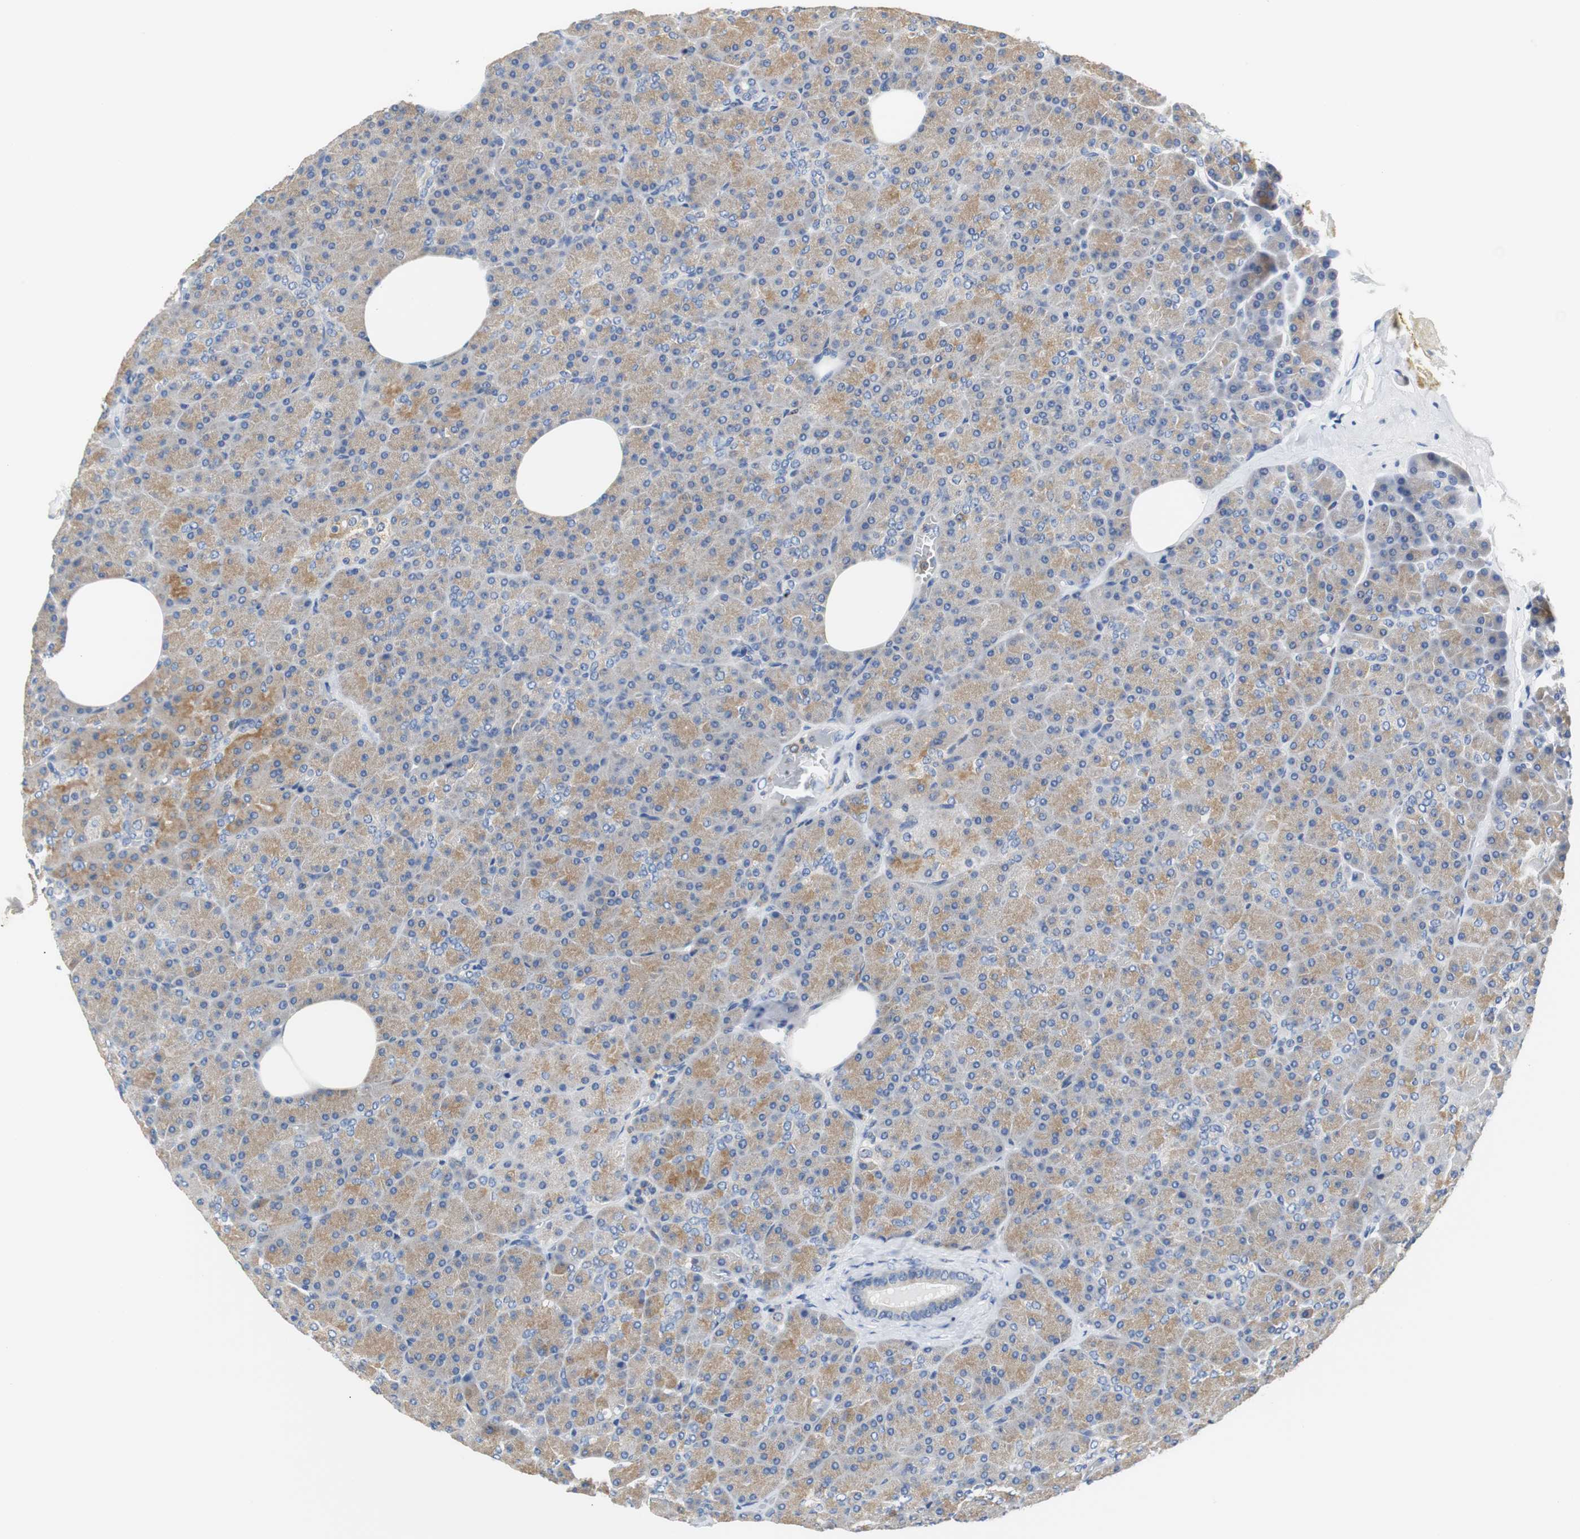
{"staining": {"intensity": "moderate", "quantity": ">75%", "location": "cytoplasmic/membranous"}, "tissue": "pancreas", "cell_type": "Exocrine glandular cells", "image_type": "normal", "snomed": [{"axis": "morphology", "description": "Normal tissue, NOS"}, {"axis": "topography", "description": "Pancreas"}], "caption": "Pancreas stained with DAB (3,3'-diaminobenzidine) immunohistochemistry exhibits medium levels of moderate cytoplasmic/membranous positivity in approximately >75% of exocrine glandular cells.", "gene": "VAMP8", "patient": {"sex": "female", "age": 35}}